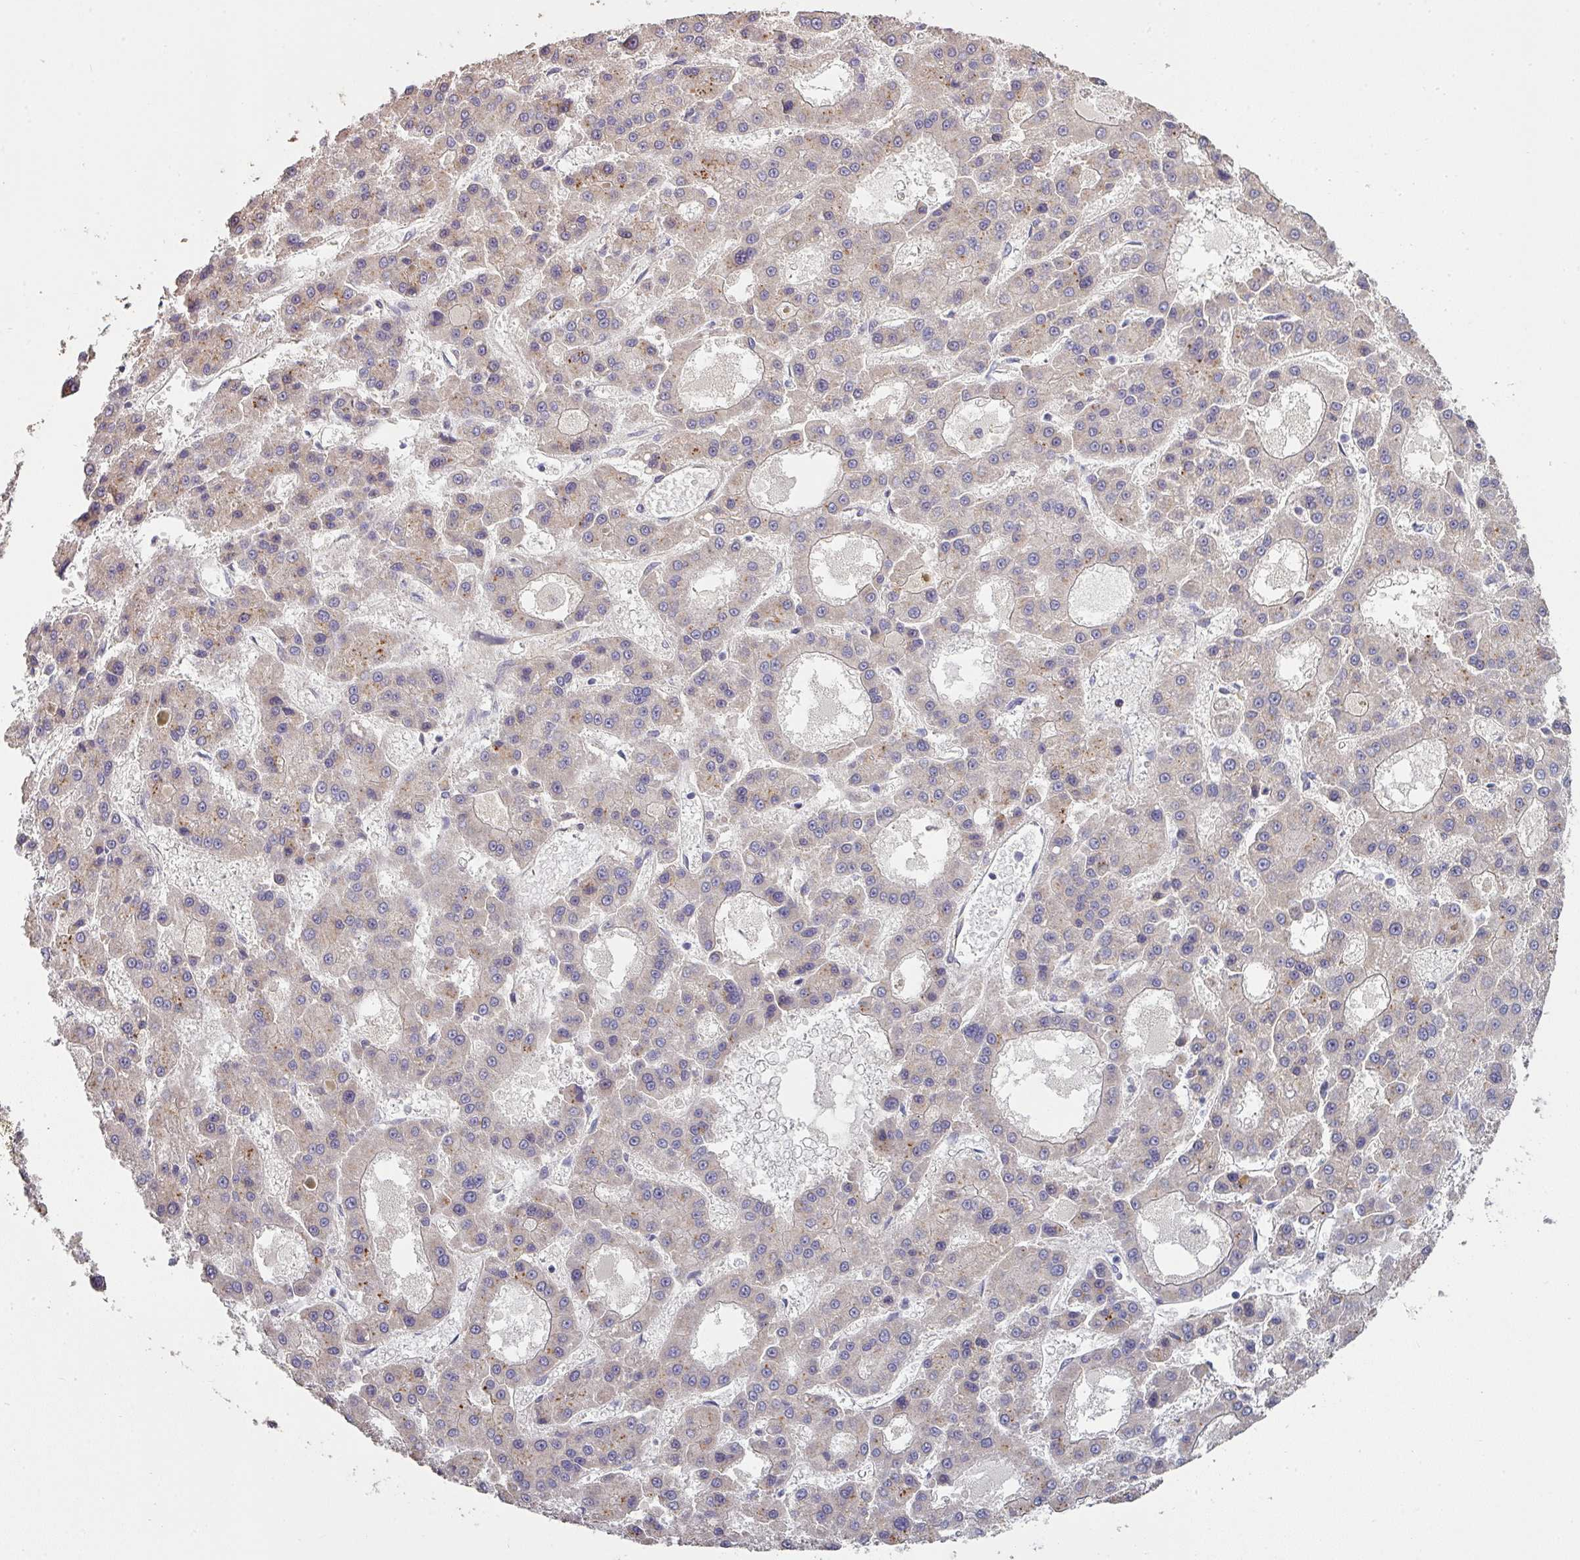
{"staining": {"intensity": "weak", "quantity": "<25%", "location": "cytoplasmic/membranous"}, "tissue": "liver cancer", "cell_type": "Tumor cells", "image_type": "cancer", "snomed": [{"axis": "morphology", "description": "Carcinoma, Hepatocellular, NOS"}, {"axis": "topography", "description": "Liver"}], "caption": "An image of human liver hepatocellular carcinoma is negative for staining in tumor cells.", "gene": "PCDH1", "patient": {"sex": "male", "age": 70}}